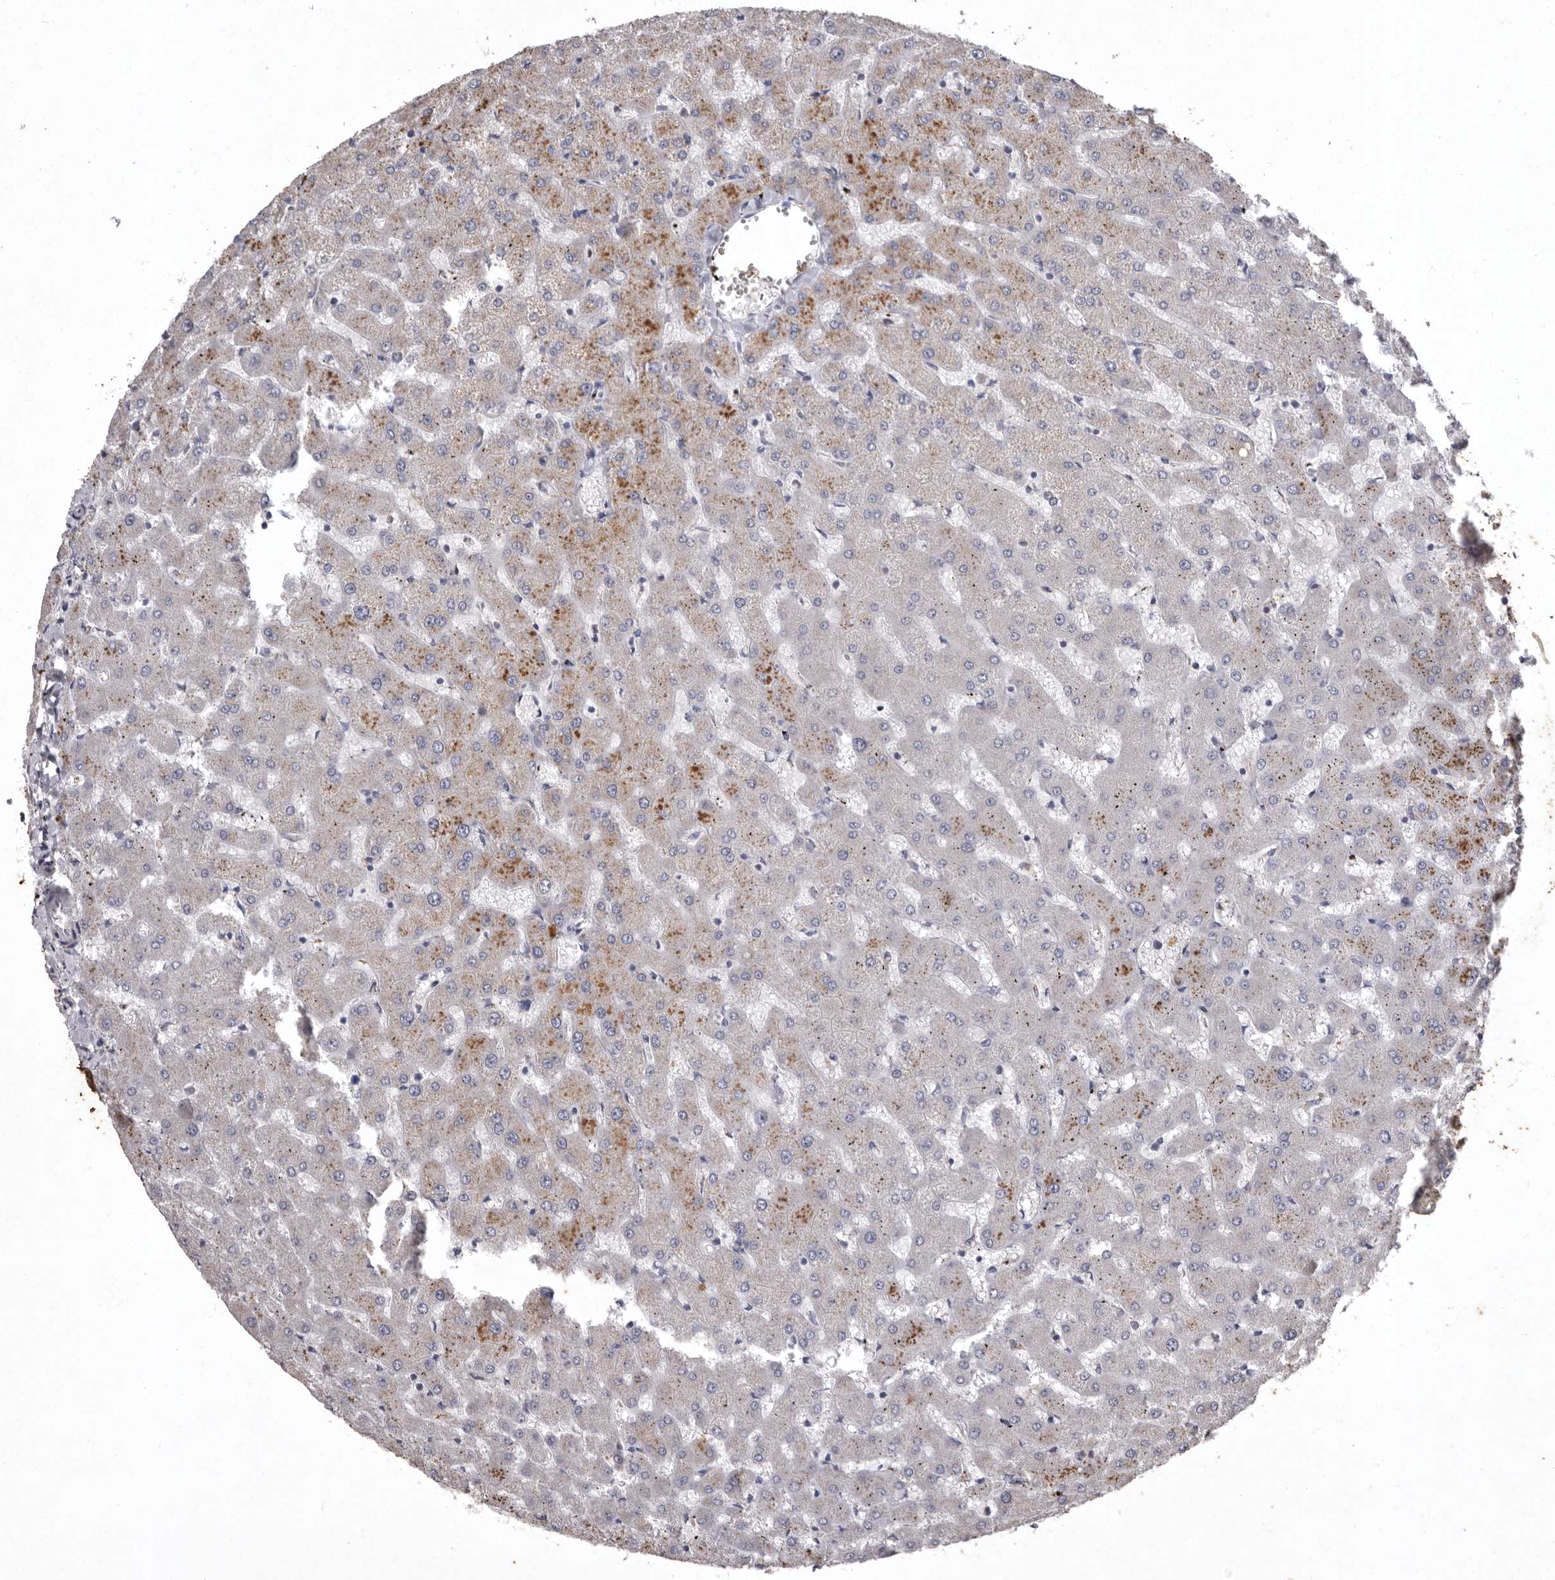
{"staining": {"intensity": "negative", "quantity": "none", "location": "none"}, "tissue": "liver", "cell_type": "Cholangiocytes", "image_type": "normal", "snomed": [{"axis": "morphology", "description": "Normal tissue, NOS"}, {"axis": "topography", "description": "Liver"}], "caption": "Cholangiocytes show no significant protein positivity in normal liver. (Brightfield microscopy of DAB (3,3'-diaminobenzidine) immunohistochemistry (IHC) at high magnification).", "gene": "NKAIN4", "patient": {"sex": "female", "age": 63}}